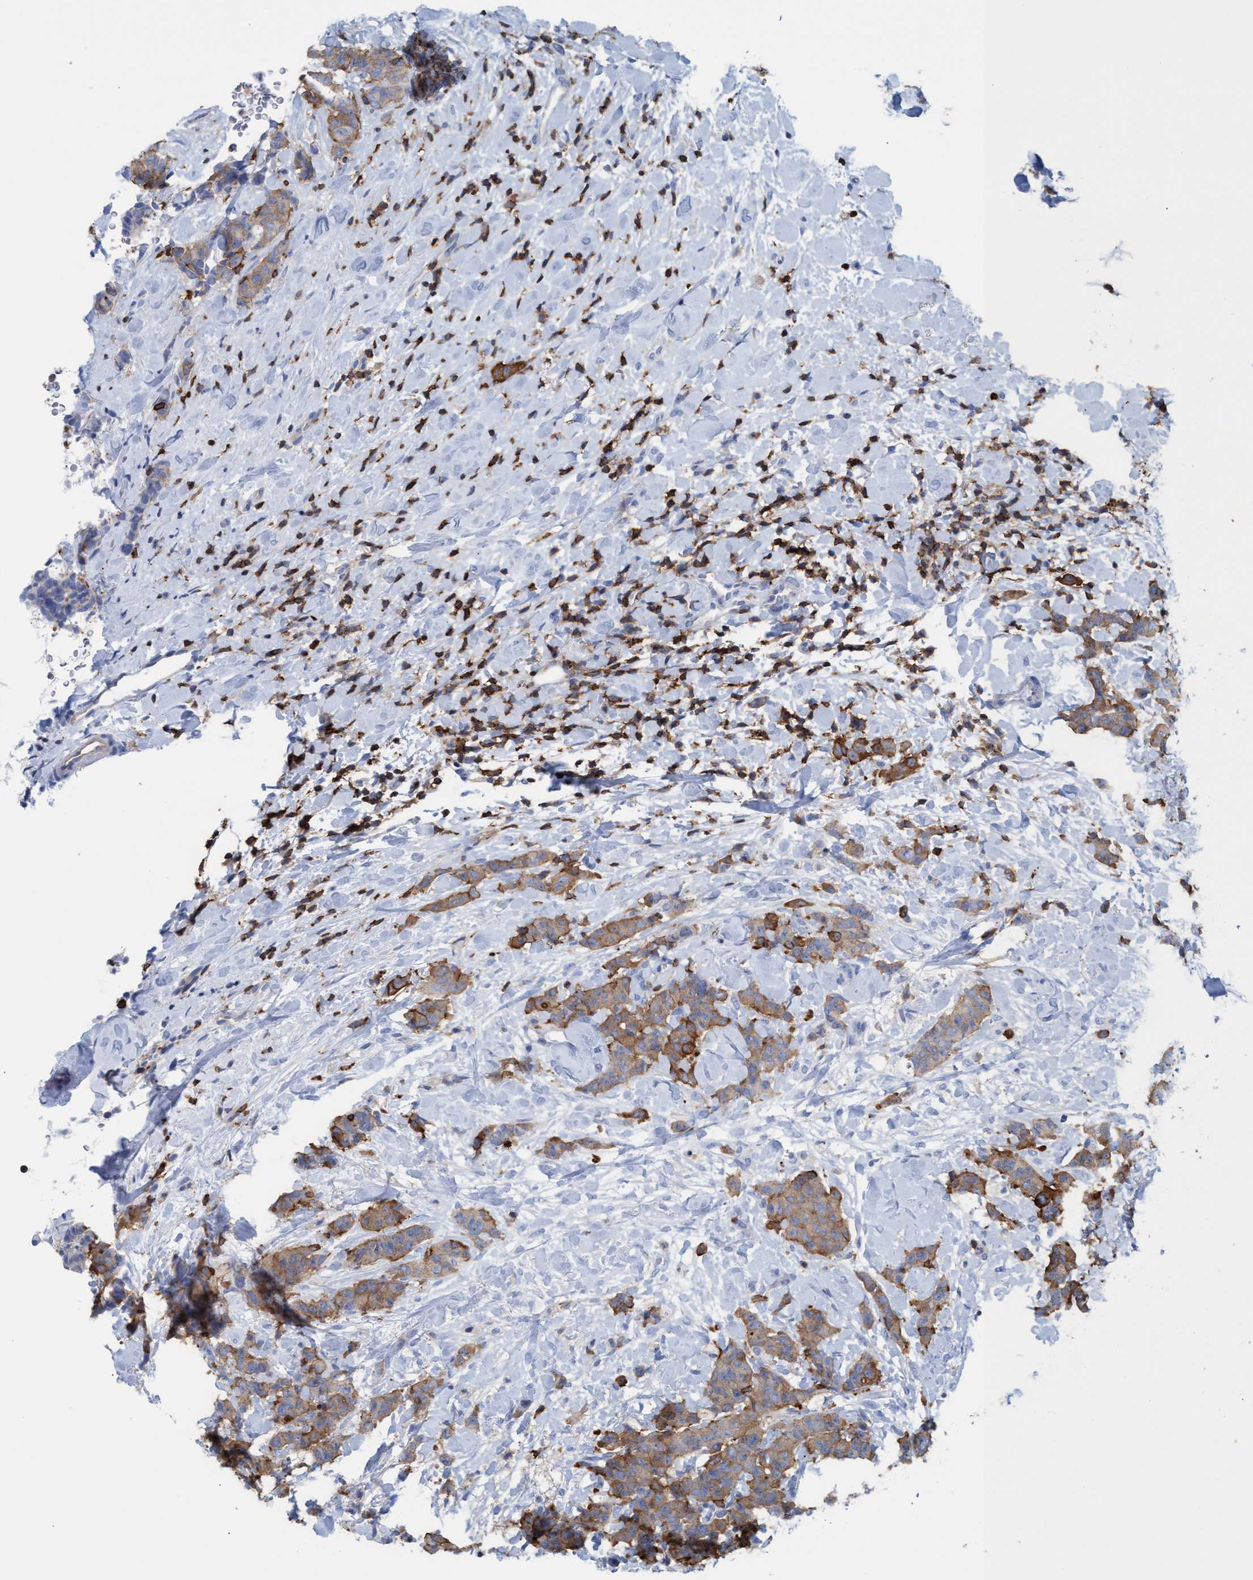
{"staining": {"intensity": "moderate", "quantity": ">75%", "location": "cytoplasmic/membranous"}, "tissue": "breast cancer", "cell_type": "Tumor cells", "image_type": "cancer", "snomed": [{"axis": "morphology", "description": "Normal tissue, NOS"}, {"axis": "morphology", "description": "Duct carcinoma"}, {"axis": "topography", "description": "Breast"}], "caption": "Breast intraductal carcinoma stained with IHC displays moderate cytoplasmic/membranous positivity in approximately >75% of tumor cells.", "gene": "EZR", "patient": {"sex": "female", "age": 40}}